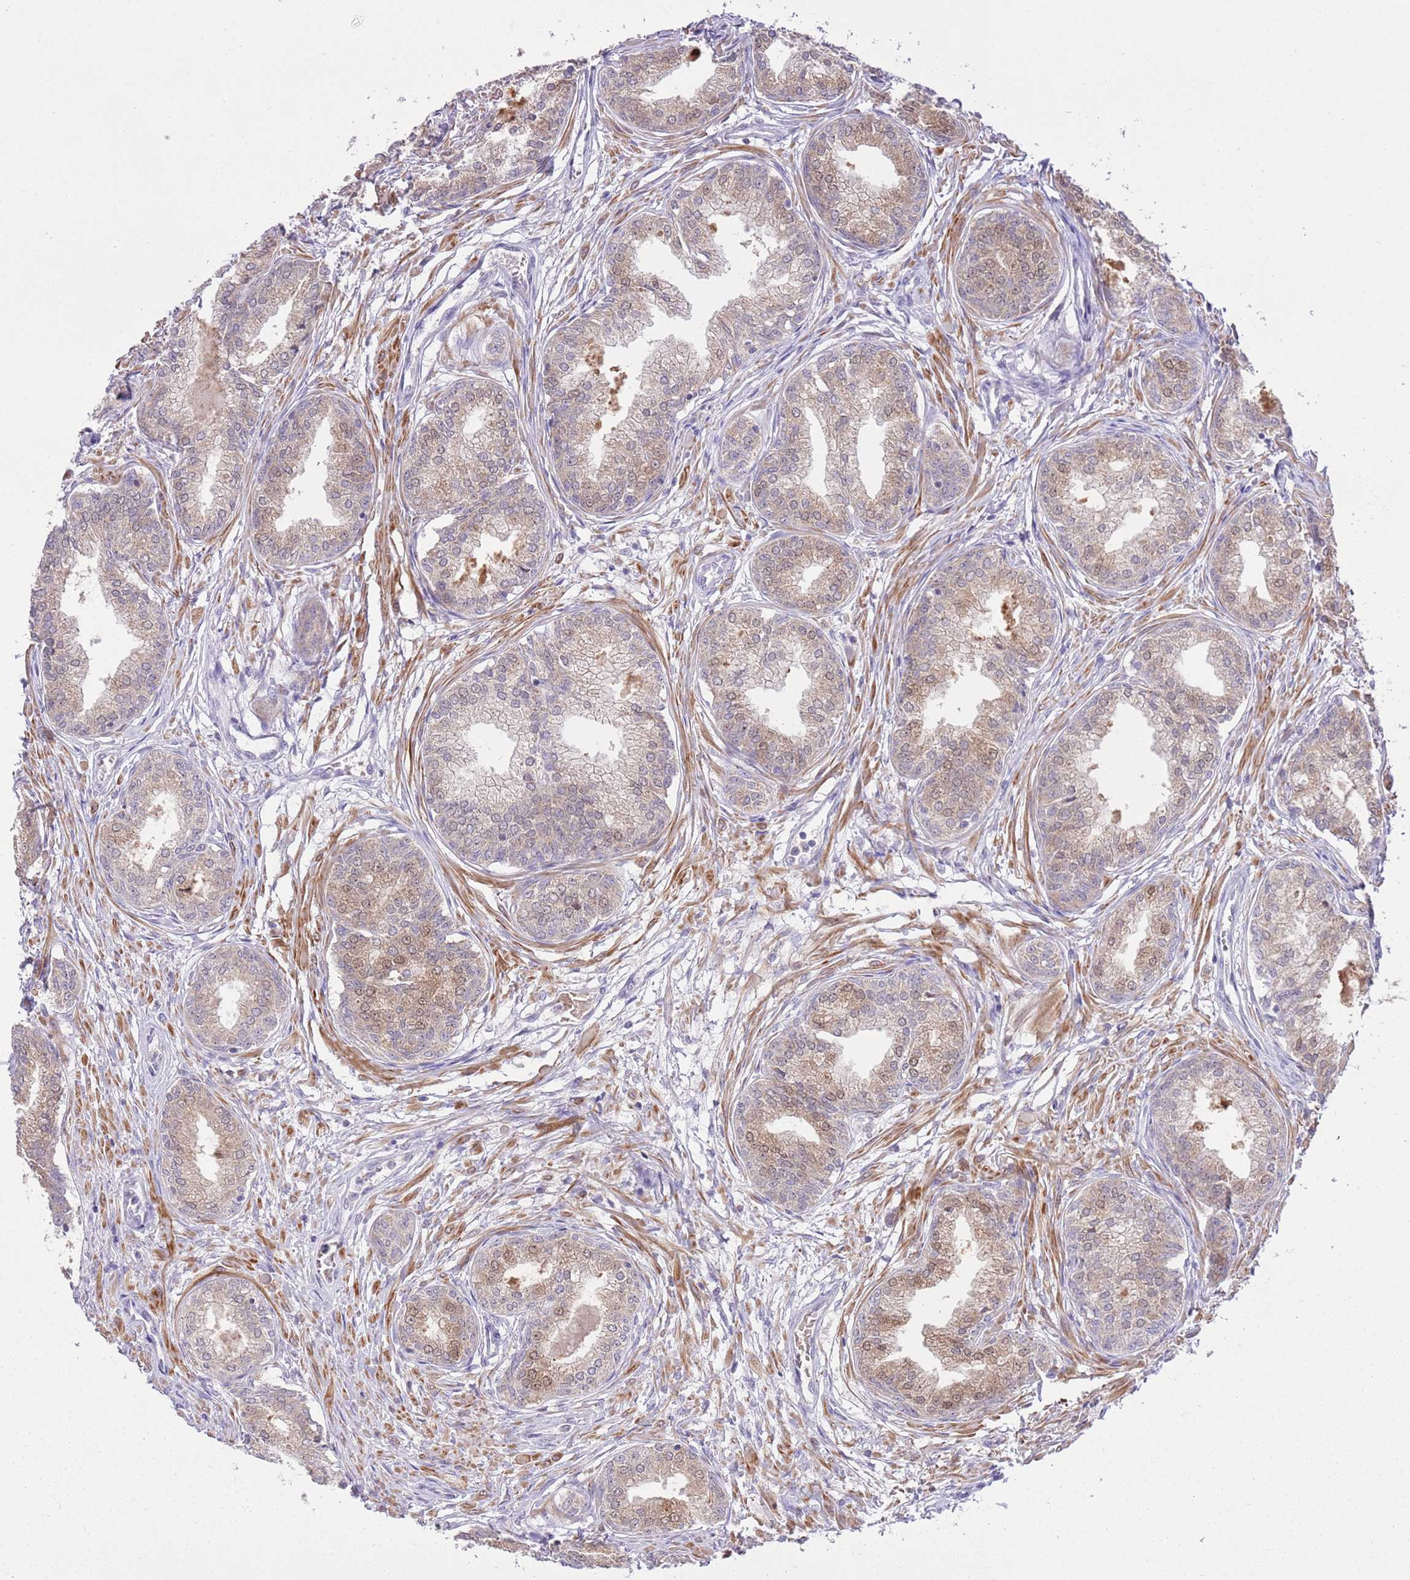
{"staining": {"intensity": "moderate", "quantity": "<25%", "location": "cytoplasmic/membranous,nuclear"}, "tissue": "prostate cancer", "cell_type": "Tumor cells", "image_type": "cancer", "snomed": [{"axis": "morphology", "description": "Adenocarcinoma, High grade"}, {"axis": "topography", "description": "Prostate"}], "caption": "A micrograph of human prostate adenocarcinoma (high-grade) stained for a protein demonstrates moderate cytoplasmic/membranous and nuclear brown staining in tumor cells. The protein of interest is shown in brown color, while the nuclei are stained blue.", "gene": "GALK2", "patient": {"sex": "male", "age": 67}}